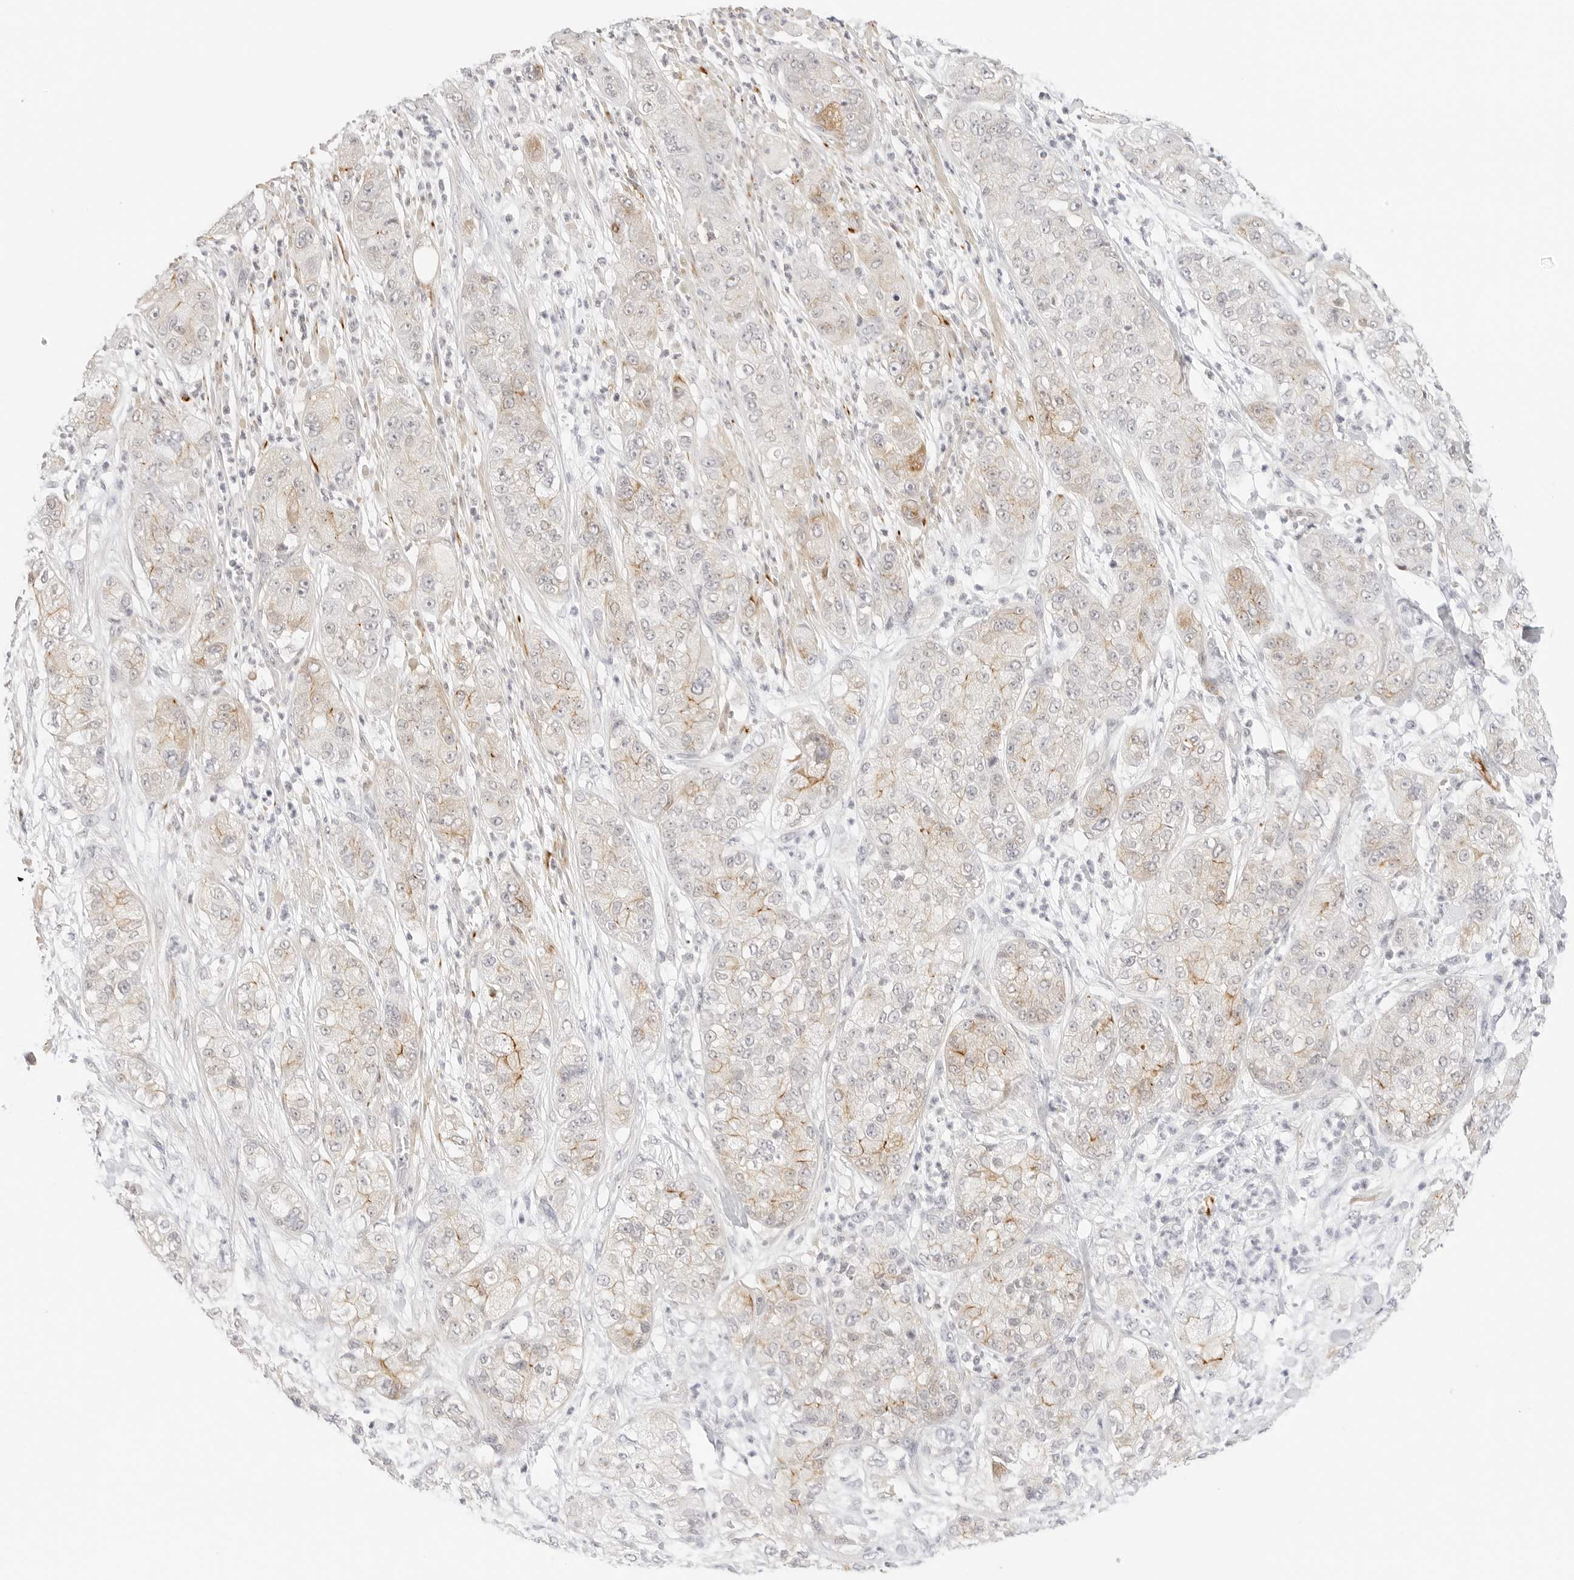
{"staining": {"intensity": "moderate", "quantity": "<25%", "location": "cytoplasmic/membranous"}, "tissue": "pancreatic cancer", "cell_type": "Tumor cells", "image_type": "cancer", "snomed": [{"axis": "morphology", "description": "Adenocarcinoma, NOS"}, {"axis": "topography", "description": "Pancreas"}], "caption": "Immunohistochemistry (DAB (3,3'-diaminobenzidine)) staining of adenocarcinoma (pancreatic) demonstrates moderate cytoplasmic/membranous protein expression in about <25% of tumor cells. (Stains: DAB (3,3'-diaminobenzidine) in brown, nuclei in blue, Microscopy: brightfield microscopy at high magnification).", "gene": "PCDH19", "patient": {"sex": "female", "age": 78}}